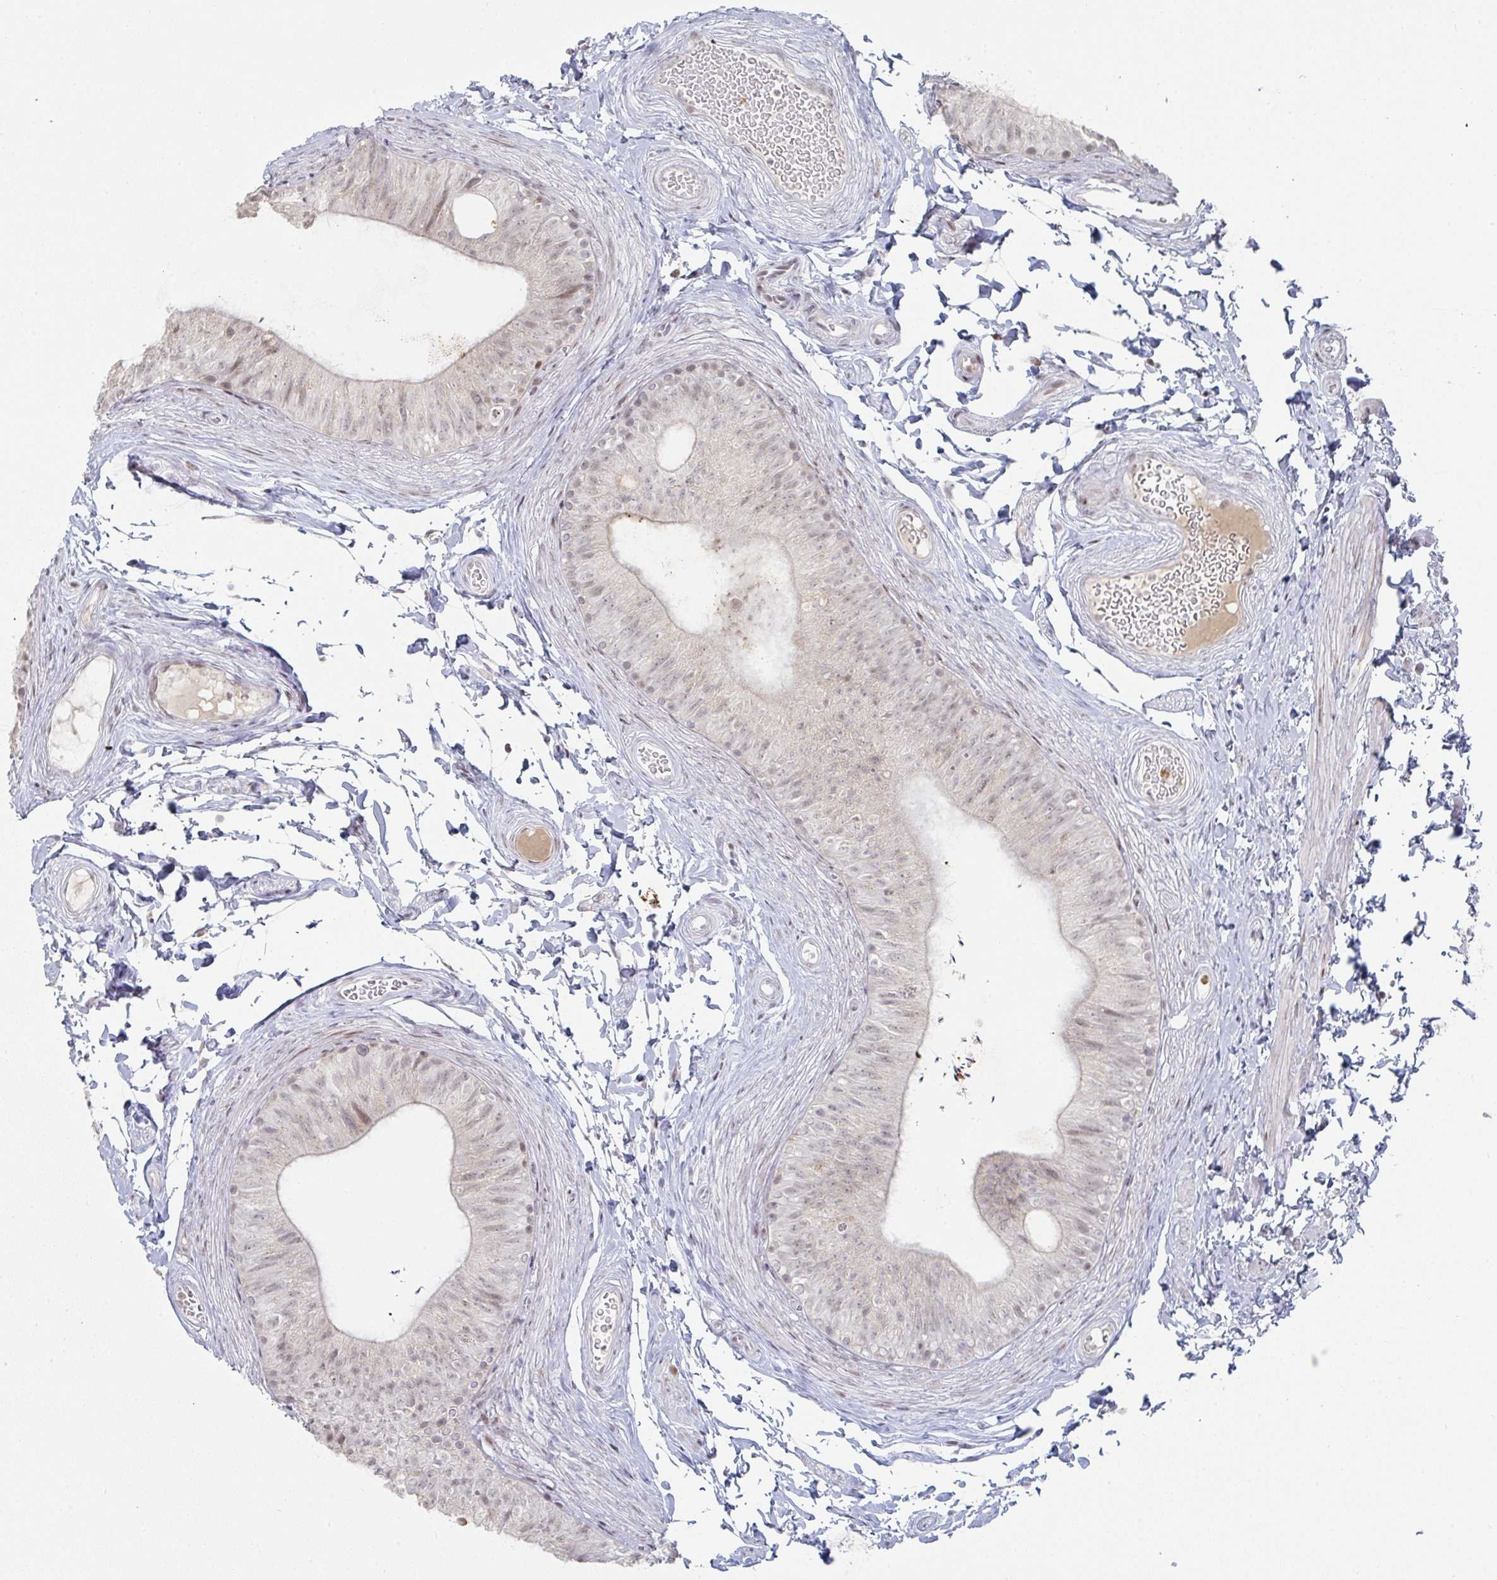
{"staining": {"intensity": "weak", "quantity": "25%-75%", "location": "nuclear"}, "tissue": "epididymis", "cell_type": "Glandular cells", "image_type": "normal", "snomed": [{"axis": "morphology", "description": "Normal tissue, NOS"}, {"axis": "topography", "description": "Epididymis, spermatic cord, NOS"}, {"axis": "topography", "description": "Epididymis"}, {"axis": "topography", "description": "Peripheral nerve tissue"}], "caption": "A low amount of weak nuclear expression is seen in about 25%-75% of glandular cells in unremarkable epididymis. Using DAB (3,3'-diaminobenzidine) (brown) and hematoxylin (blue) stains, captured at high magnification using brightfield microscopy.", "gene": "LIN54", "patient": {"sex": "male", "age": 29}}